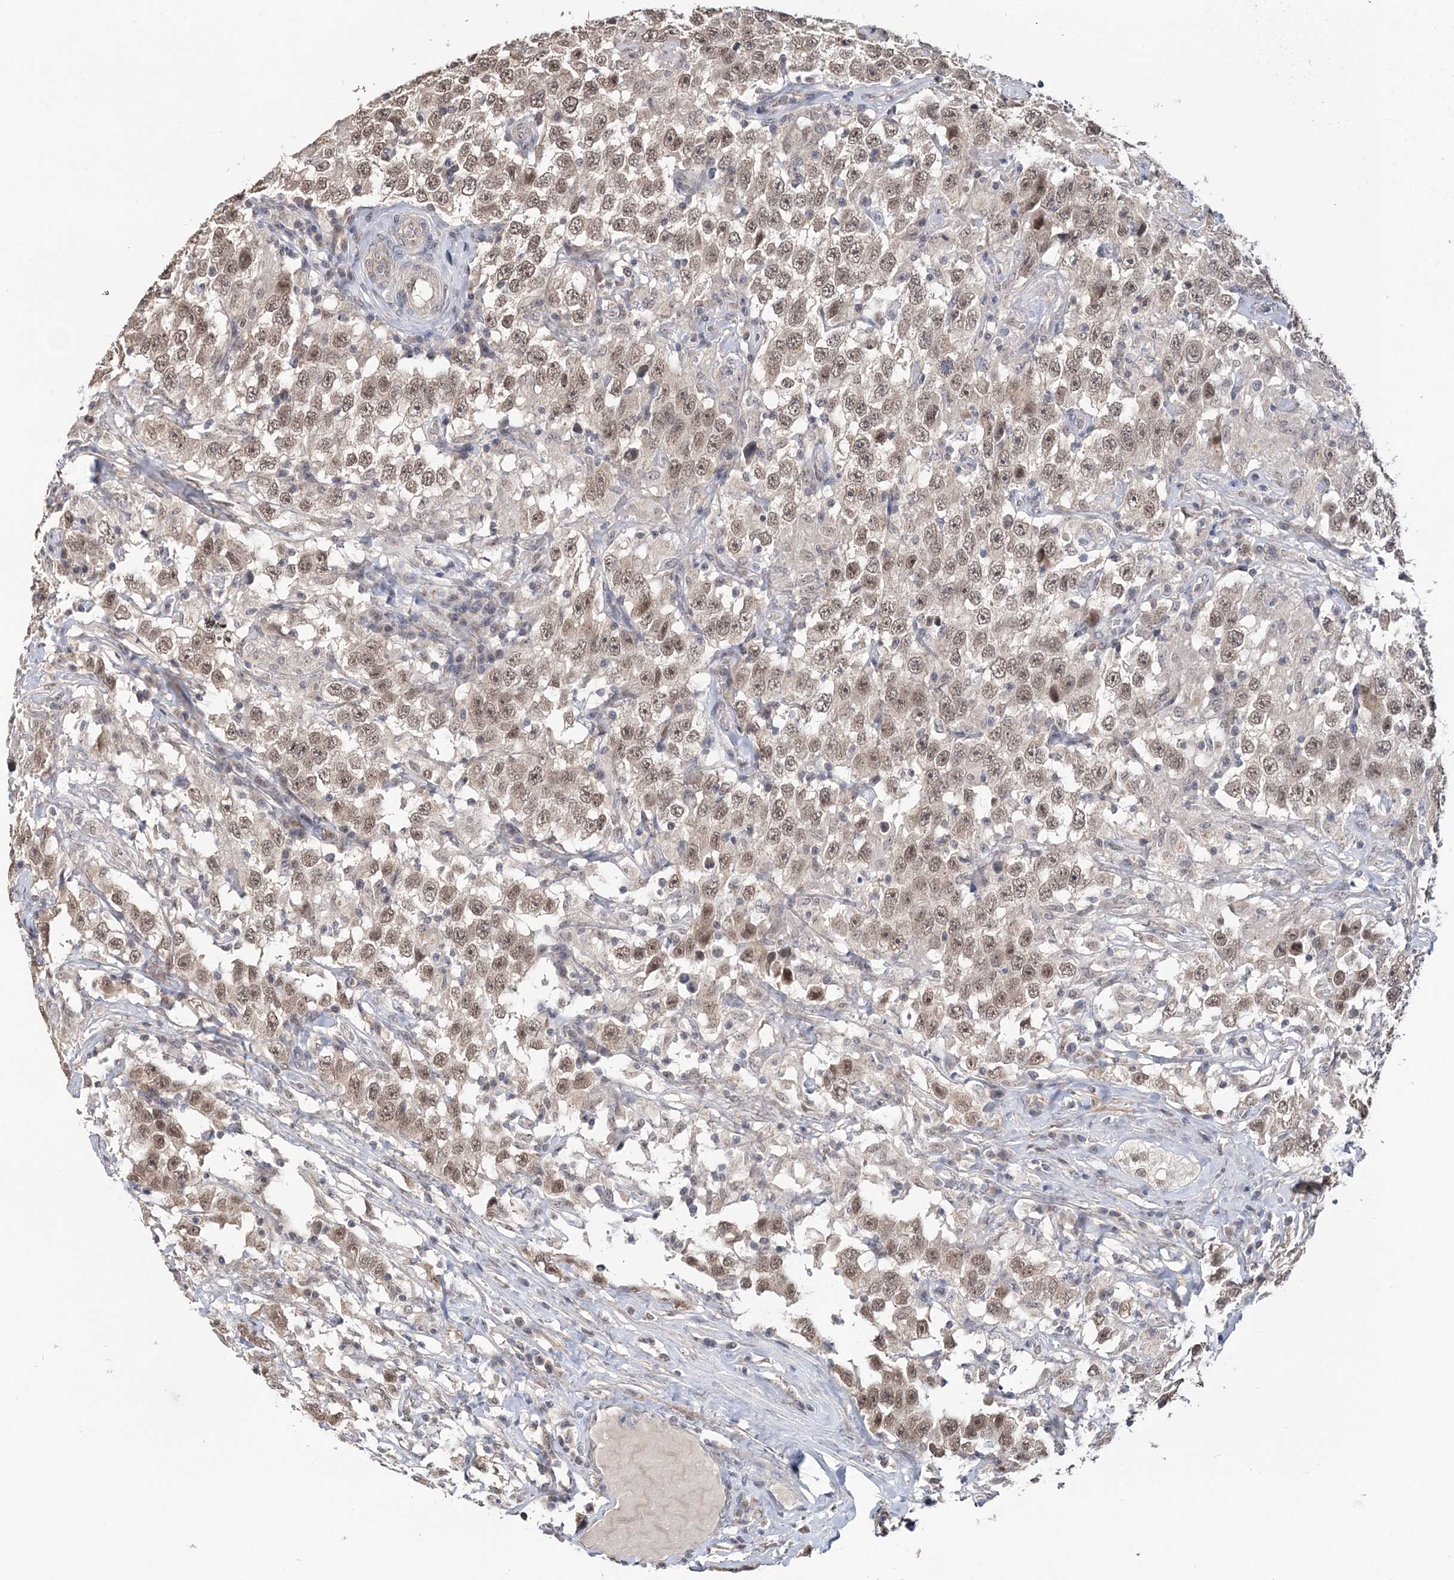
{"staining": {"intensity": "moderate", "quantity": ">75%", "location": "nuclear"}, "tissue": "testis cancer", "cell_type": "Tumor cells", "image_type": "cancer", "snomed": [{"axis": "morphology", "description": "Seminoma, NOS"}, {"axis": "topography", "description": "Testis"}], "caption": "This is a histology image of immunohistochemistry (IHC) staining of testis seminoma, which shows moderate staining in the nuclear of tumor cells.", "gene": "TSHZ2", "patient": {"sex": "male", "age": 41}}